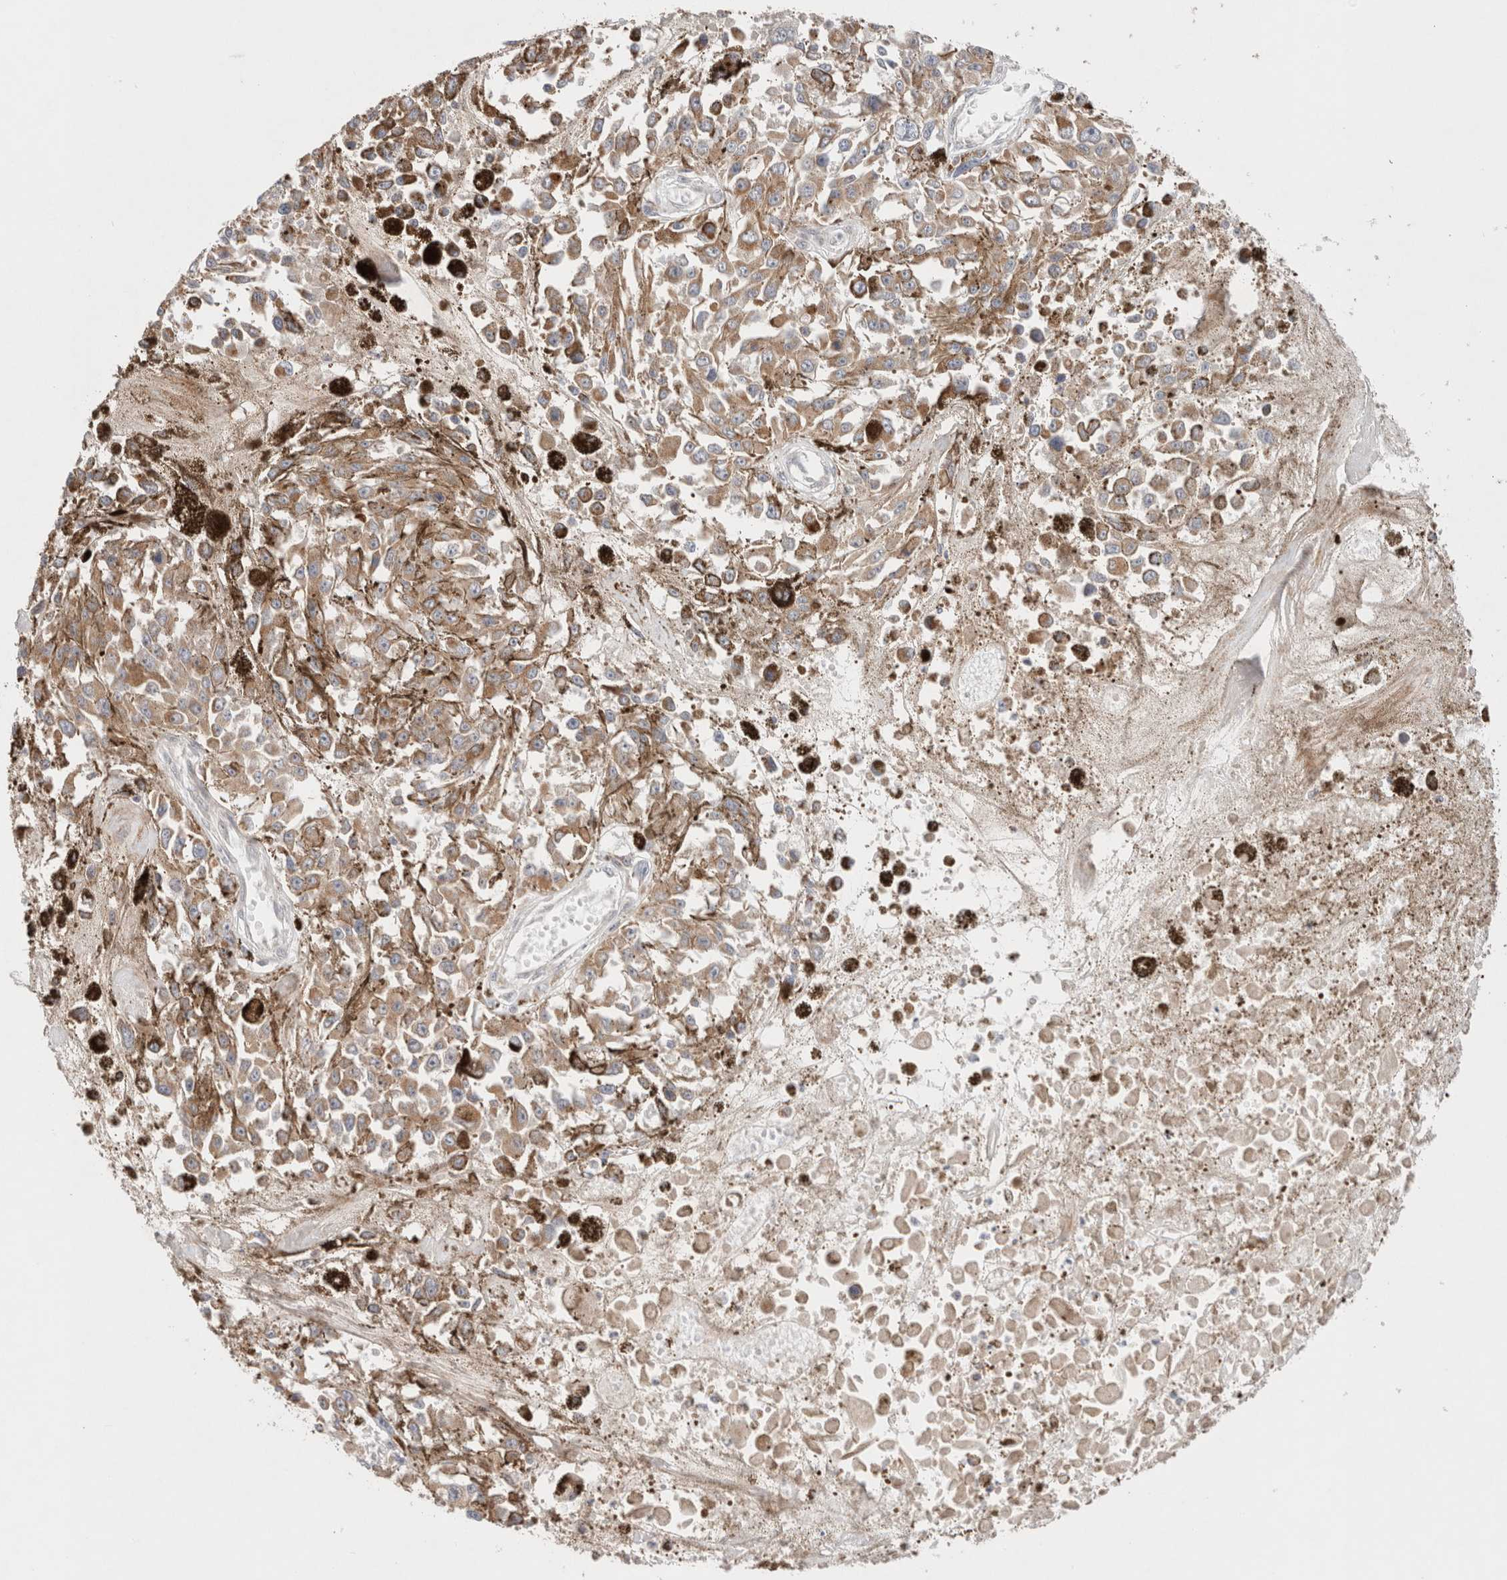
{"staining": {"intensity": "moderate", "quantity": ">75%", "location": "cytoplasmic/membranous"}, "tissue": "melanoma", "cell_type": "Tumor cells", "image_type": "cancer", "snomed": [{"axis": "morphology", "description": "Malignant melanoma, Metastatic site"}, {"axis": "topography", "description": "Lymph node"}], "caption": "Protein staining of melanoma tissue shows moderate cytoplasmic/membranous staining in about >75% of tumor cells.", "gene": "ERI3", "patient": {"sex": "male", "age": 59}}